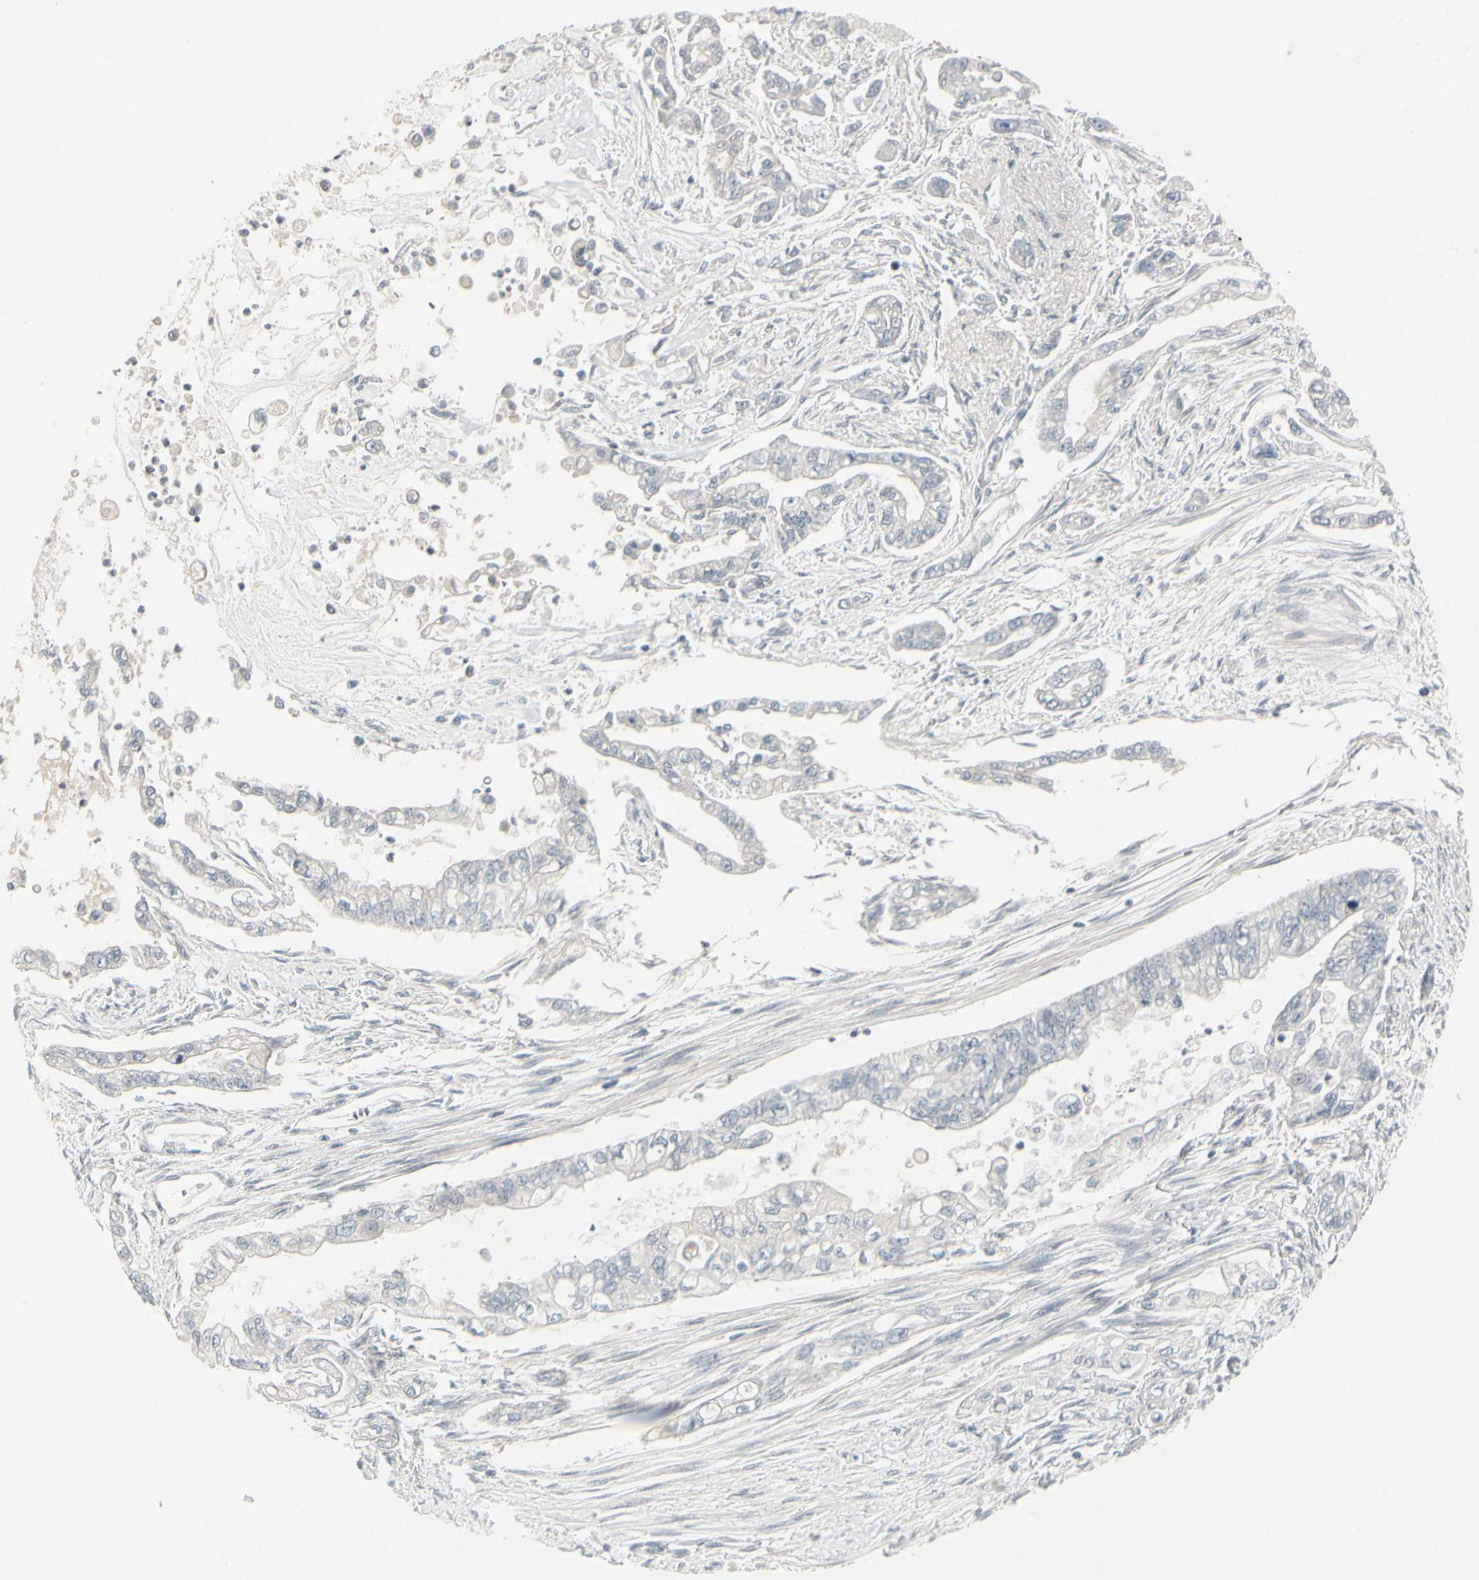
{"staining": {"intensity": "negative", "quantity": "none", "location": "none"}, "tissue": "pancreatic cancer", "cell_type": "Tumor cells", "image_type": "cancer", "snomed": [{"axis": "morphology", "description": "Normal tissue, NOS"}, {"axis": "topography", "description": "Pancreas"}], "caption": "Pancreatic cancer was stained to show a protein in brown. There is no significant expression in tumor cells.", "gene": "DMPK", "patient": {"sex": "male", "age": 42}}